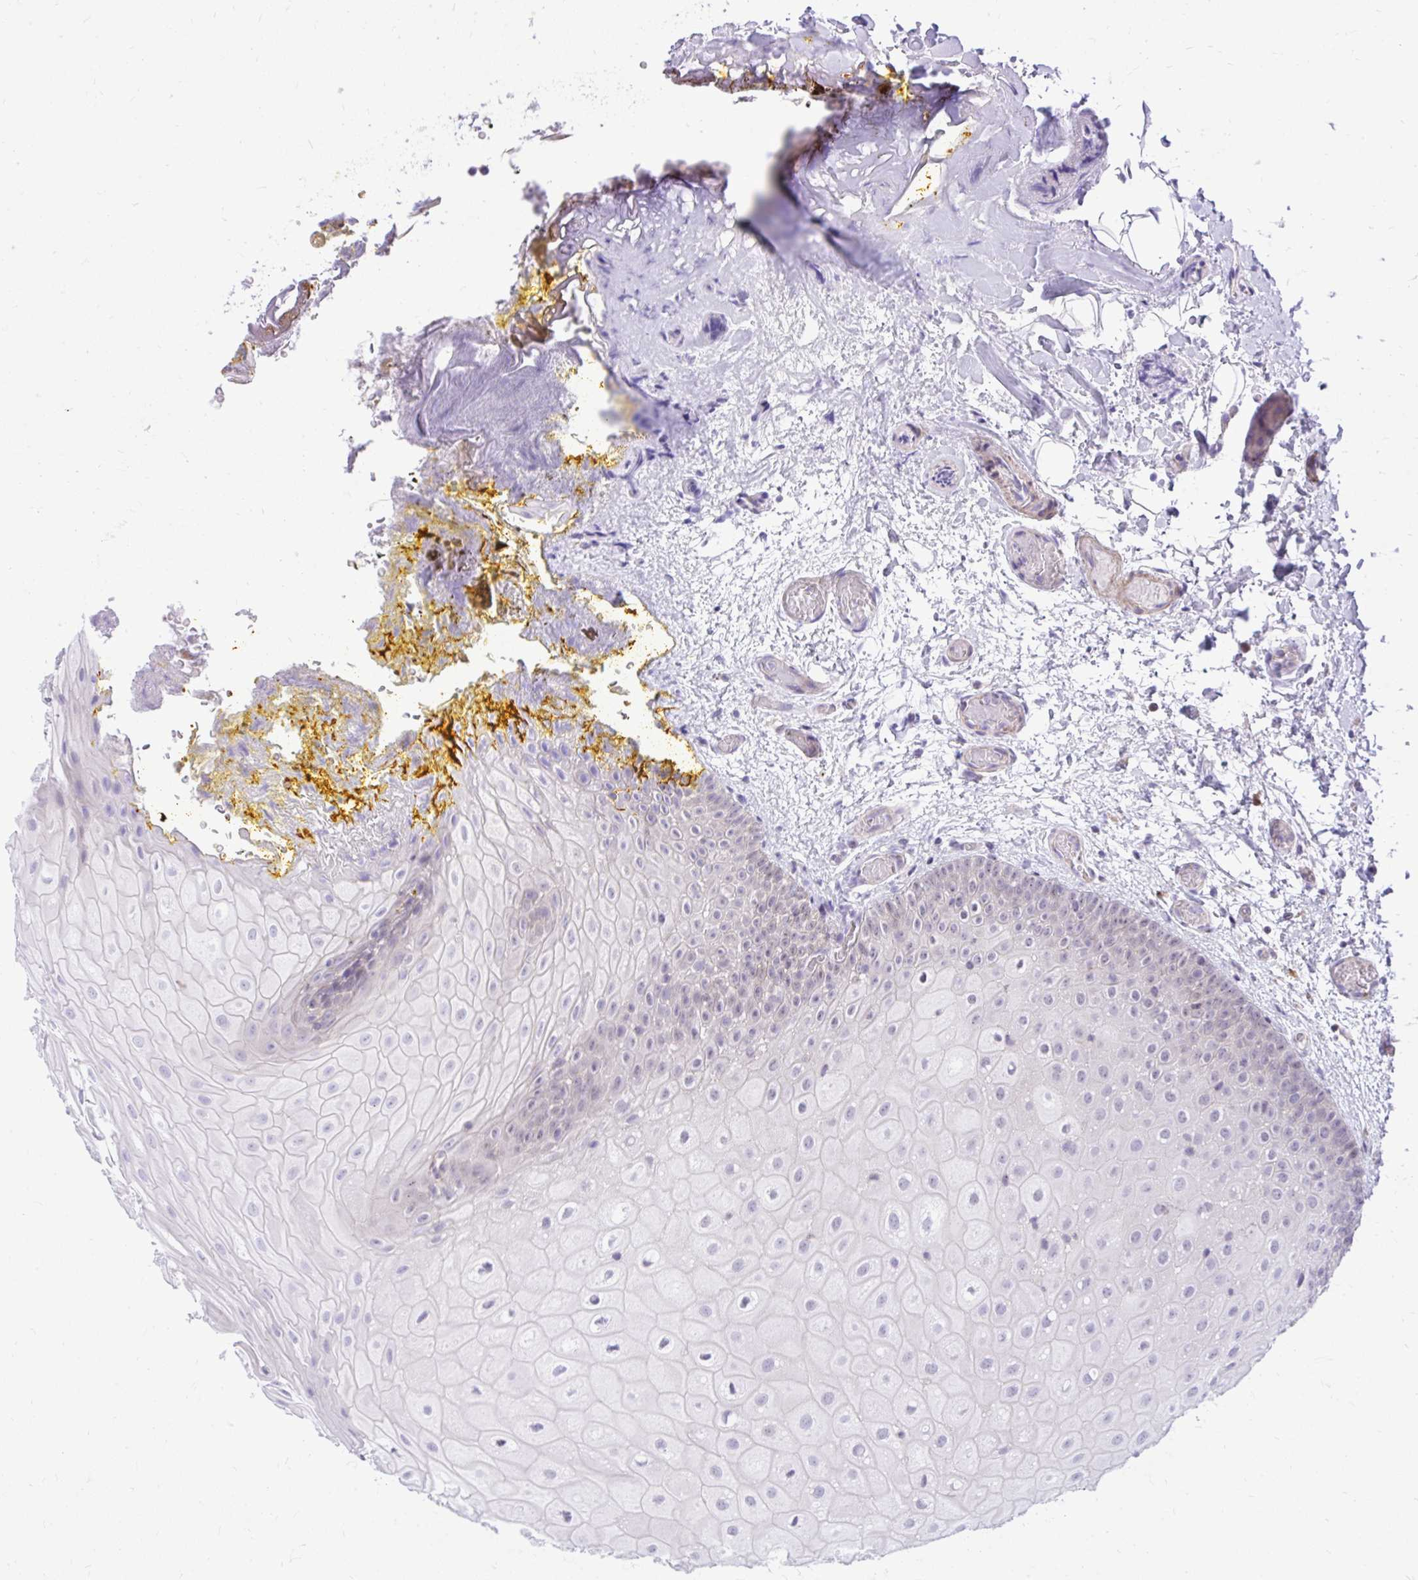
{"staining": {"intensity": "weak", "quantity": "<25%", "location": "cytoplasmic/membranous"}, "tissue": "oral mucosa", "cell_type": "Squamous epithelial cells", "image_type": "normal", "snomed": [{"axis": "morphology", "description": "Normal tissue, NOS"}, {"axis": "morphology", "description": "Squamous cell carcinoma, NOS"}, {"axis": "topography", "description": "Oral tissue"}, {"axis": "topography", "description": "Tounge, NOS"}, {"axis": "topography", "description": "Head-Neck"}], "caption": "There is no significant staining in squamous epithelial cells of oral mucosa. The staining was performed using DAB to visualize the protein expression in brown, while the nuclei were stained in blue with hematoxylin (Magnification: 20x).", "gene": "GRK4", "patient": {"sex": "male", "age": 76}}